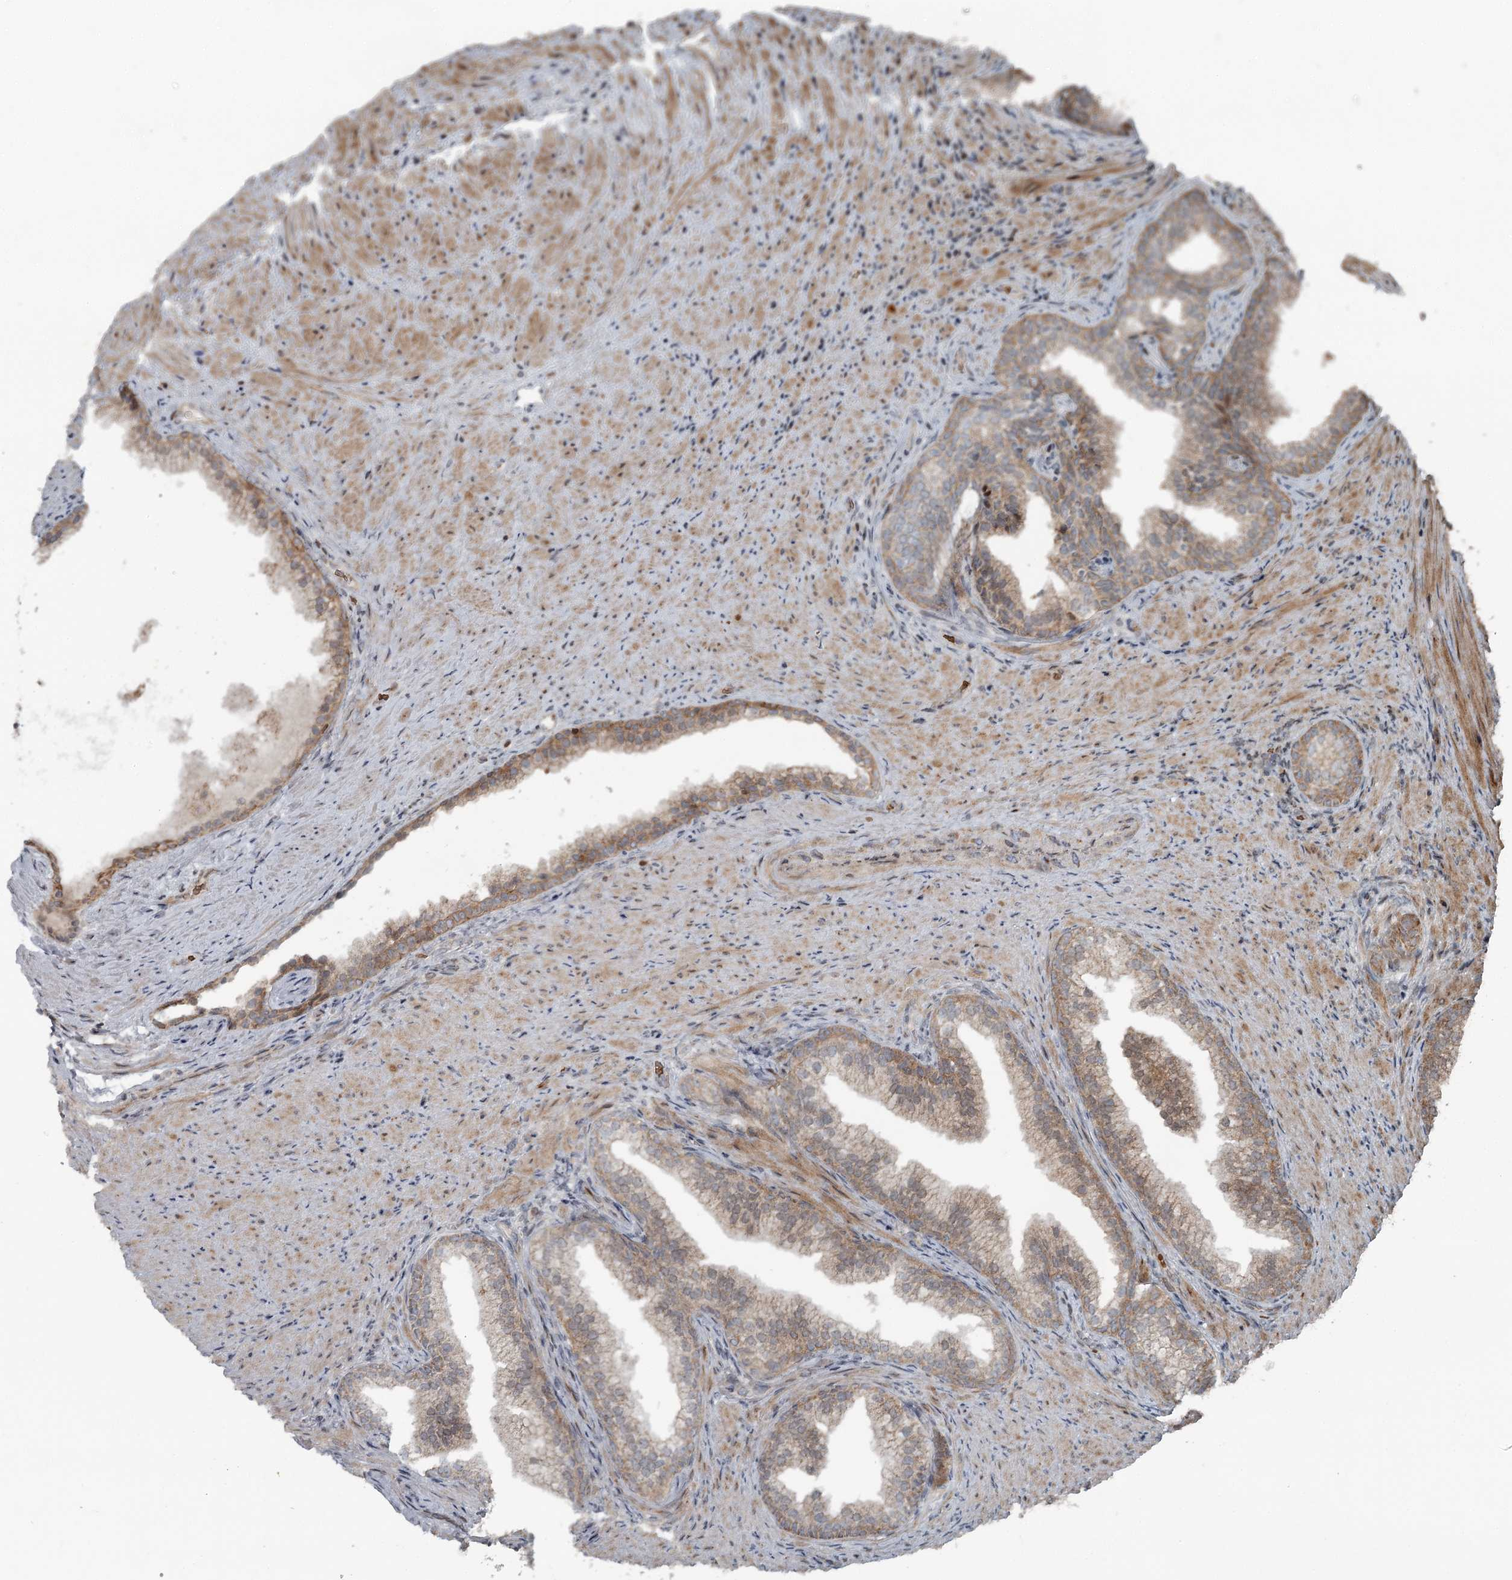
{"staining": {"intensity": "moderate", "quantity": "25%-75%", "location": "cytoplasmic/membranous"}, "tissue": "prostate", "cell_type": "Glandular cells", "image_type": "normal", "snomed": [{"axis": "morphology", "description": "Normal tissue, NOS"}, {"axis": "topography", "description": "Prostate"}], "caption": "Protein analysis of benign prostate exhibits moderate cytoplasmic/membranous expression in approximately 25%-75% of glandular cells. The staining was performed using DAB (3,3'-diaminobenzidine), with brown indicating positive protein expression. Nuclei are stained blue with hematoxylin.", "gene": "RASSF8", "patient": {"sex": "male", "age": 76}}